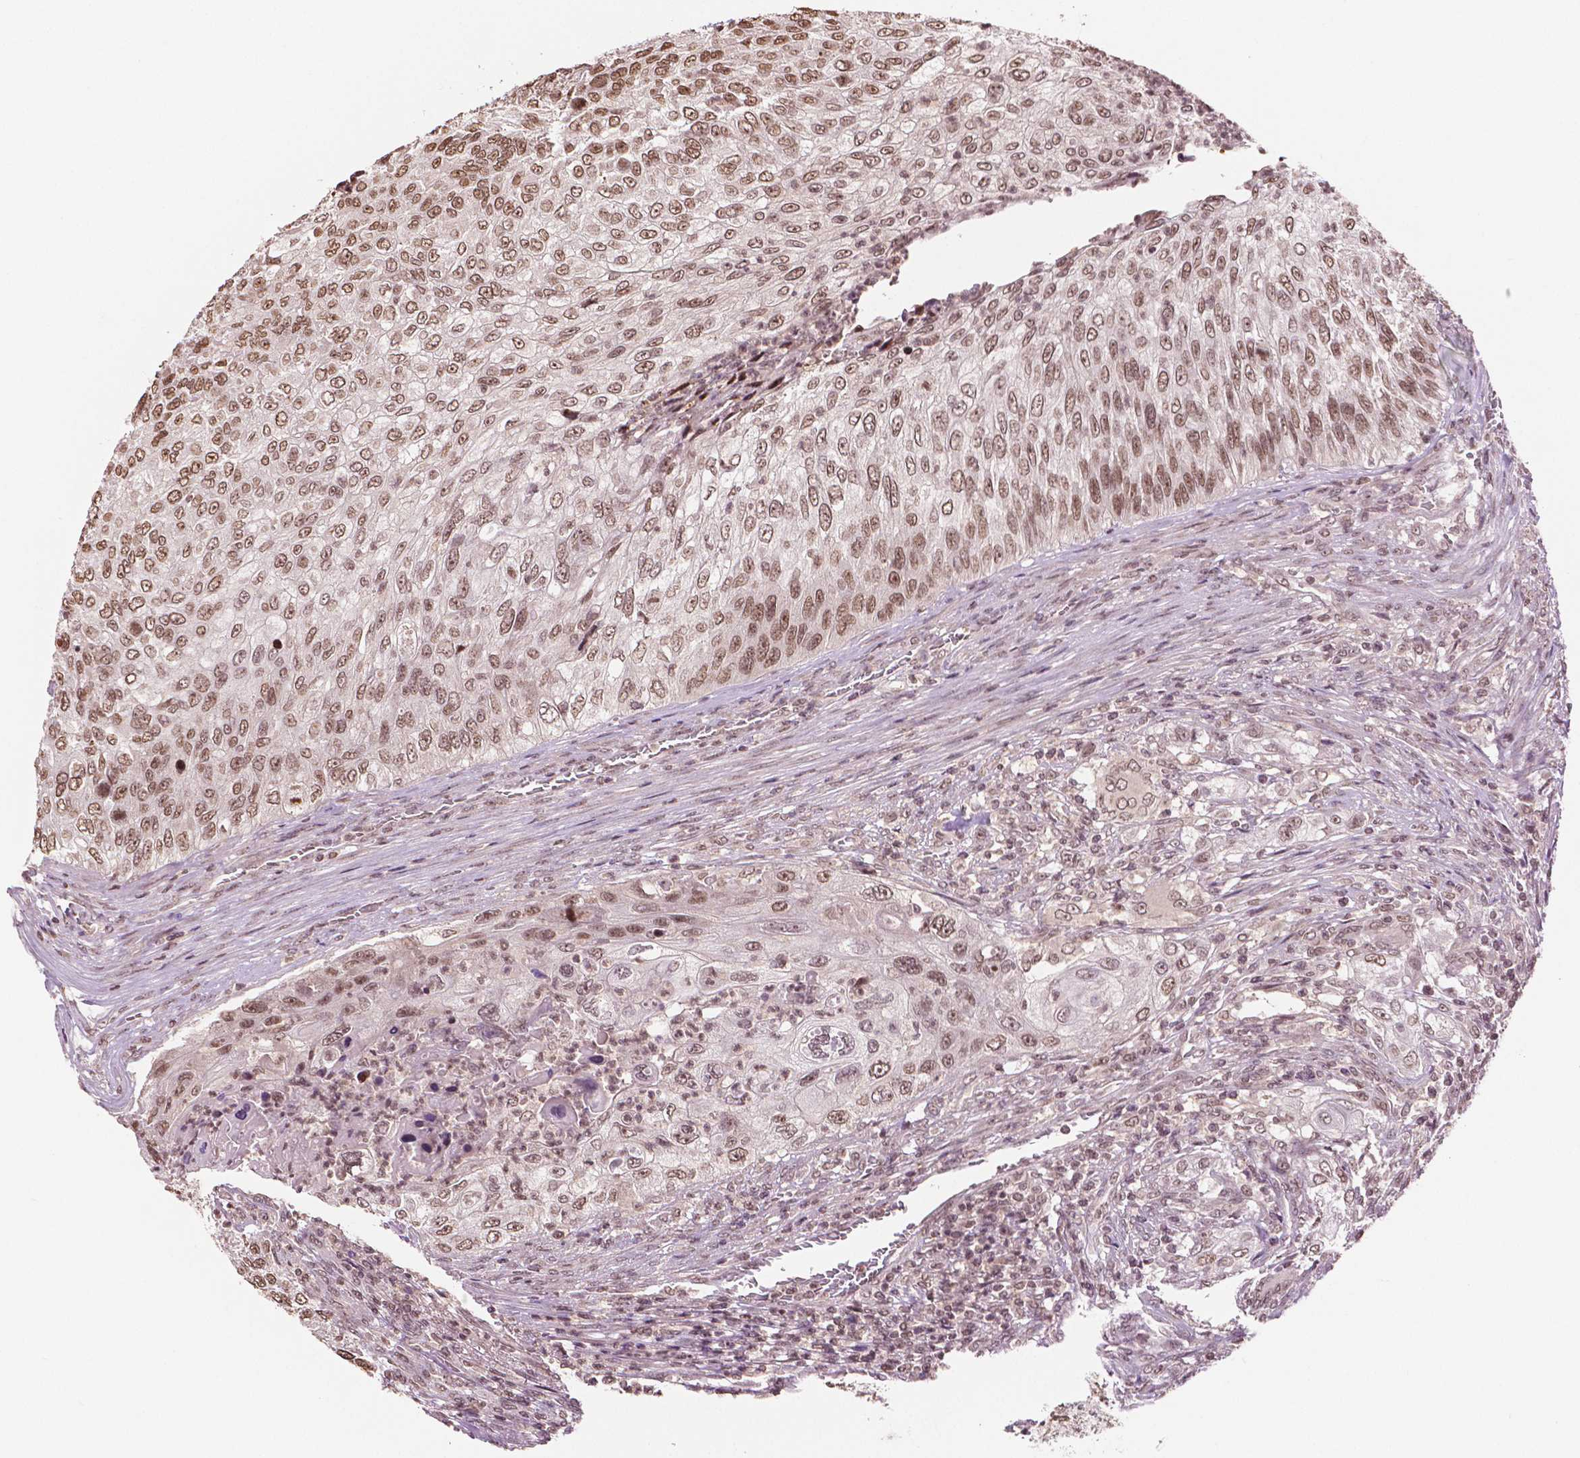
{"staining": {"intensity": "moderate", "quantity": ">75%", "location": "nuclear"}, "tissue": "urothelial cancer", "cell_type": "Tumor cells", "image_type": "cancer", "snomed": [{"axis": "morphology", "description": "Urothelial carcinoma, High grade"}, {"axis": "topography", "description": "Urinary bladder"}], "caption": "The micrograph demonstrates a brown stain indicating the presence of a protein in the nuclear of tumor cells in urothelial cancer. (IHC, brightfield microscopy, high magnification).", "gene": "DEK", "patient": {"sex": "female", "age": 60}}